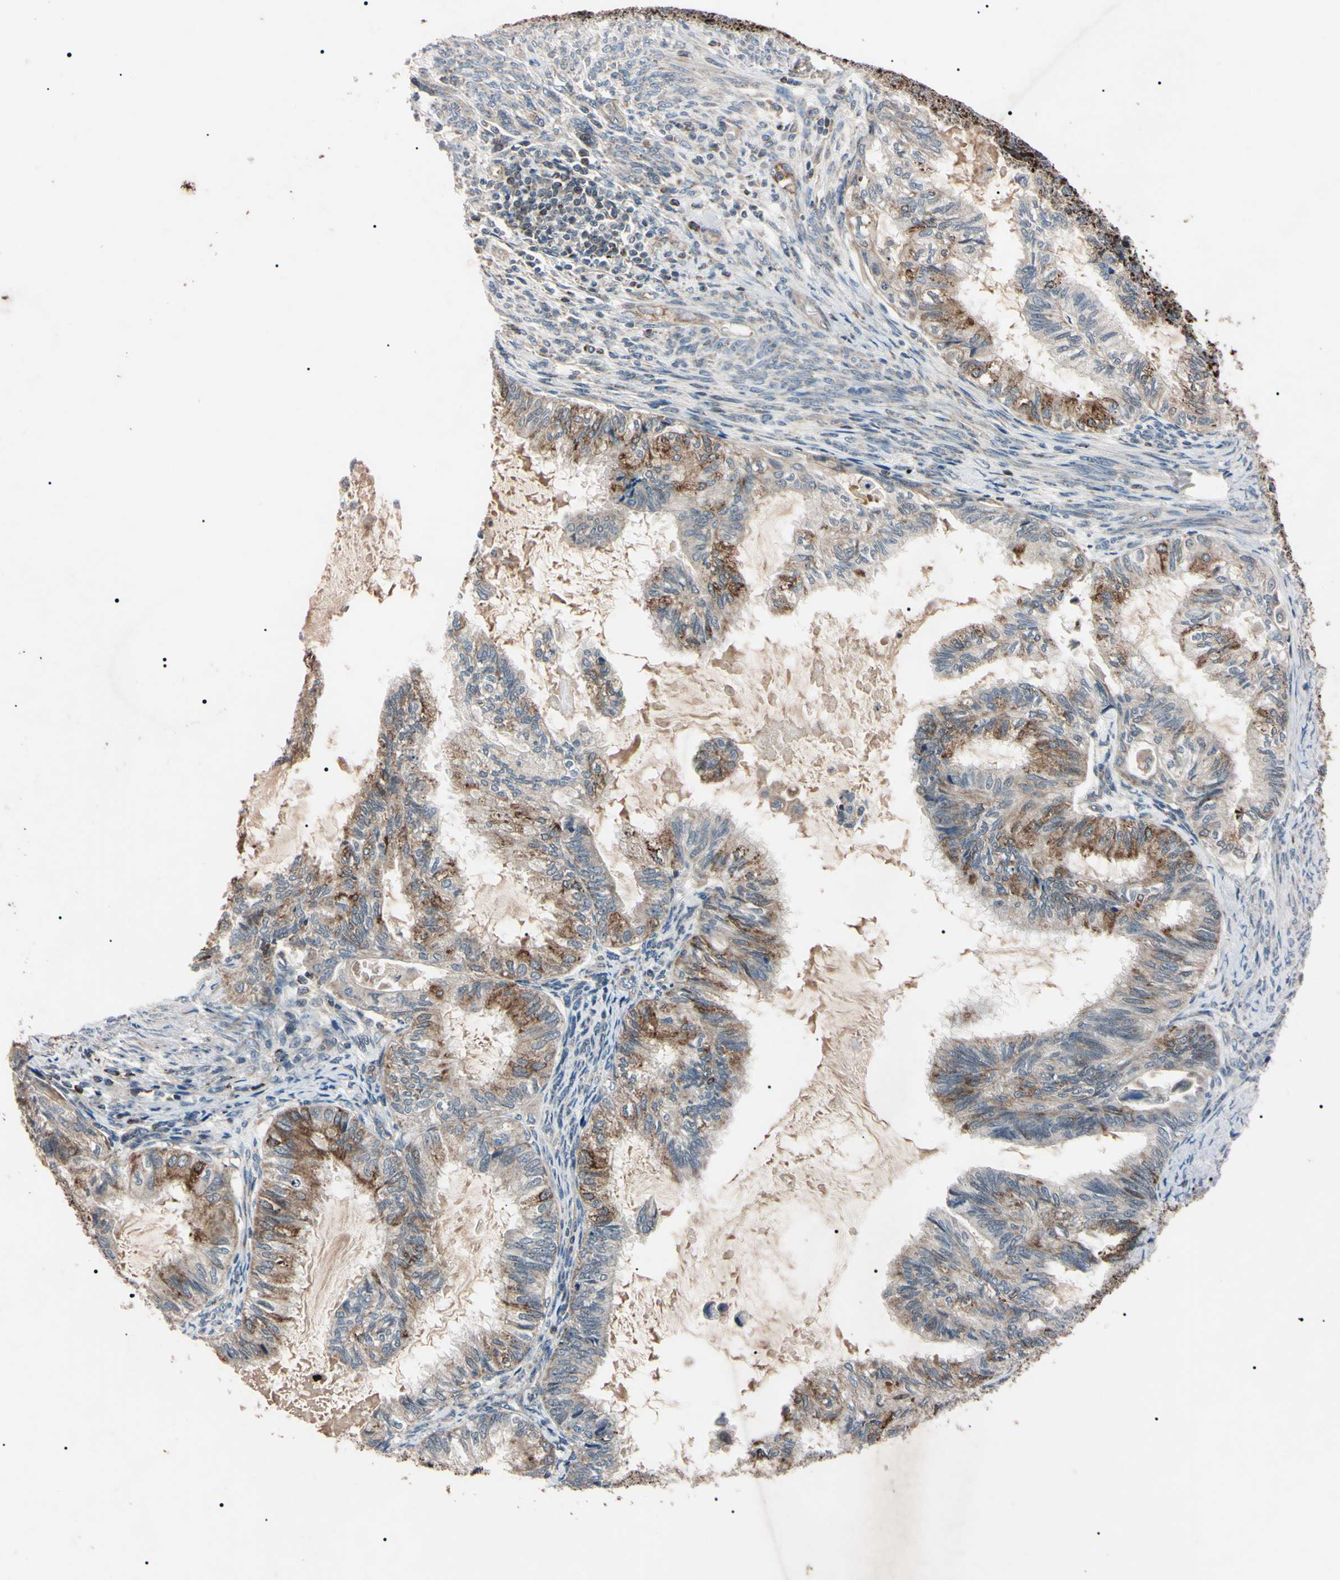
{"staining": {"intensity": "moderate", "quantity": "25%-75%", "location": "cytoplasmic/membranous"}, "tissue": "cervical cancer", "cell_type": "Tumor cells", "image_type": "cancer", "snomed": [{"axis": "morphology", "description": "Normal tissue, NOS"}, {"axis": "morphology", "description": "Adenocarcinoma, NOS"}, {"axis": "topography", "description": "Cervix"}, {"axis": "topography", "description": "Endometrium"}], "caption": "There is medium levels of moderate cytoplasmic/membranous positivity in tumor cells of cervical cancer (adenocarcinoma), as demonstrated by immunohistochemical staining (brown color).", "gene": "TNFRSF1A", "patient": {"sex": "female", "age": 86}}